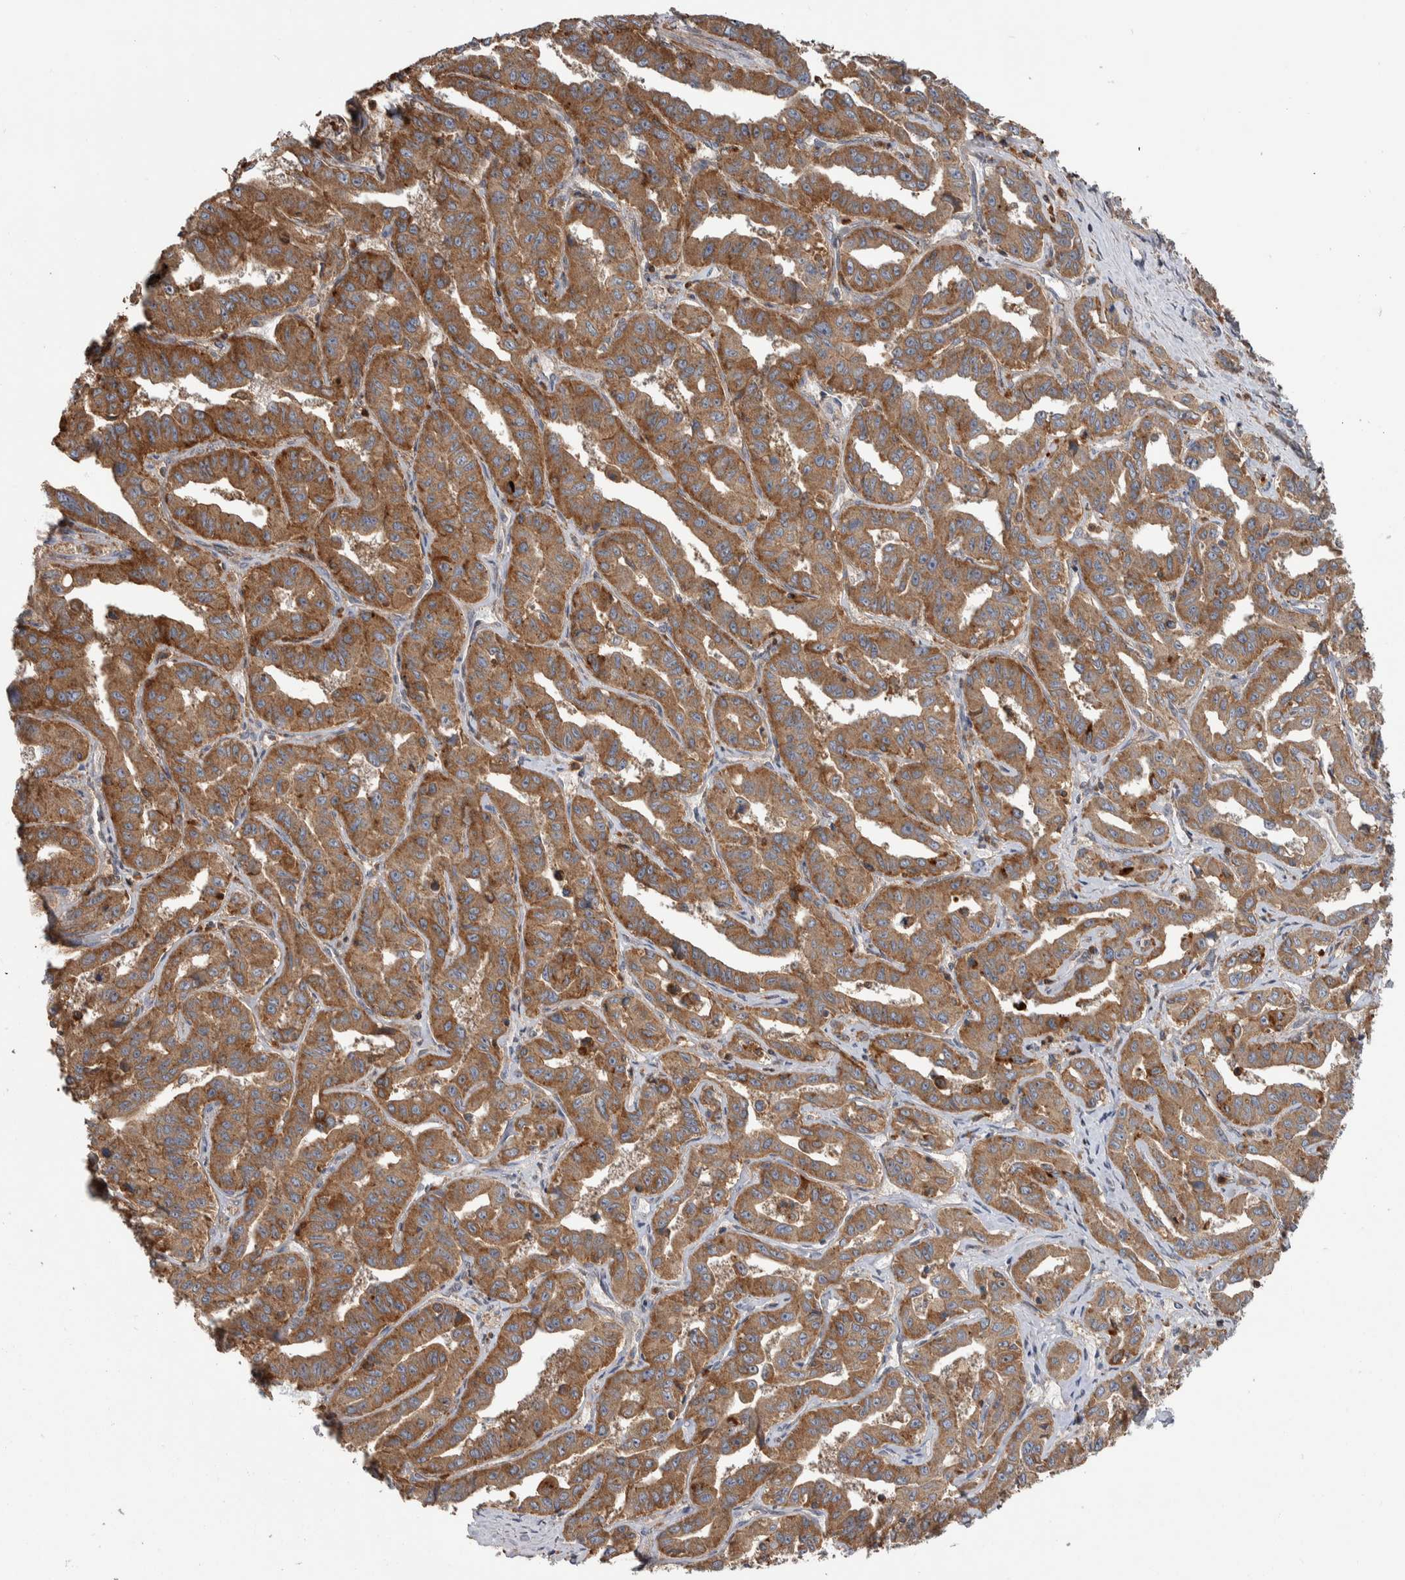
{"staining": {"intensity": "moderate", "quantity": ">75%", "location": "cytoplasmic/membranous"}, "tissue": "liver cancer", "cell_type": "Tumor cells", "image_type": "cancer", "snomed": [{"axis": "morphology", "description": "Cholangiocarcinoma"}, {"axis": "topography", "description": "Liver"}], "caption": "Immunohistochemistry histopathology image of neoplastic tissue: liver cholangiocarcinoma stained using immunohistochemistry (IHC) displays medium levels of moderate protein expression localized specifically in the cytoplasmic/membranous of tumor cells, appearing as a cytoplasmic/membranous brown color.", "gene": "SDCBP", "patient": {"sex": "male", "age": 59}}